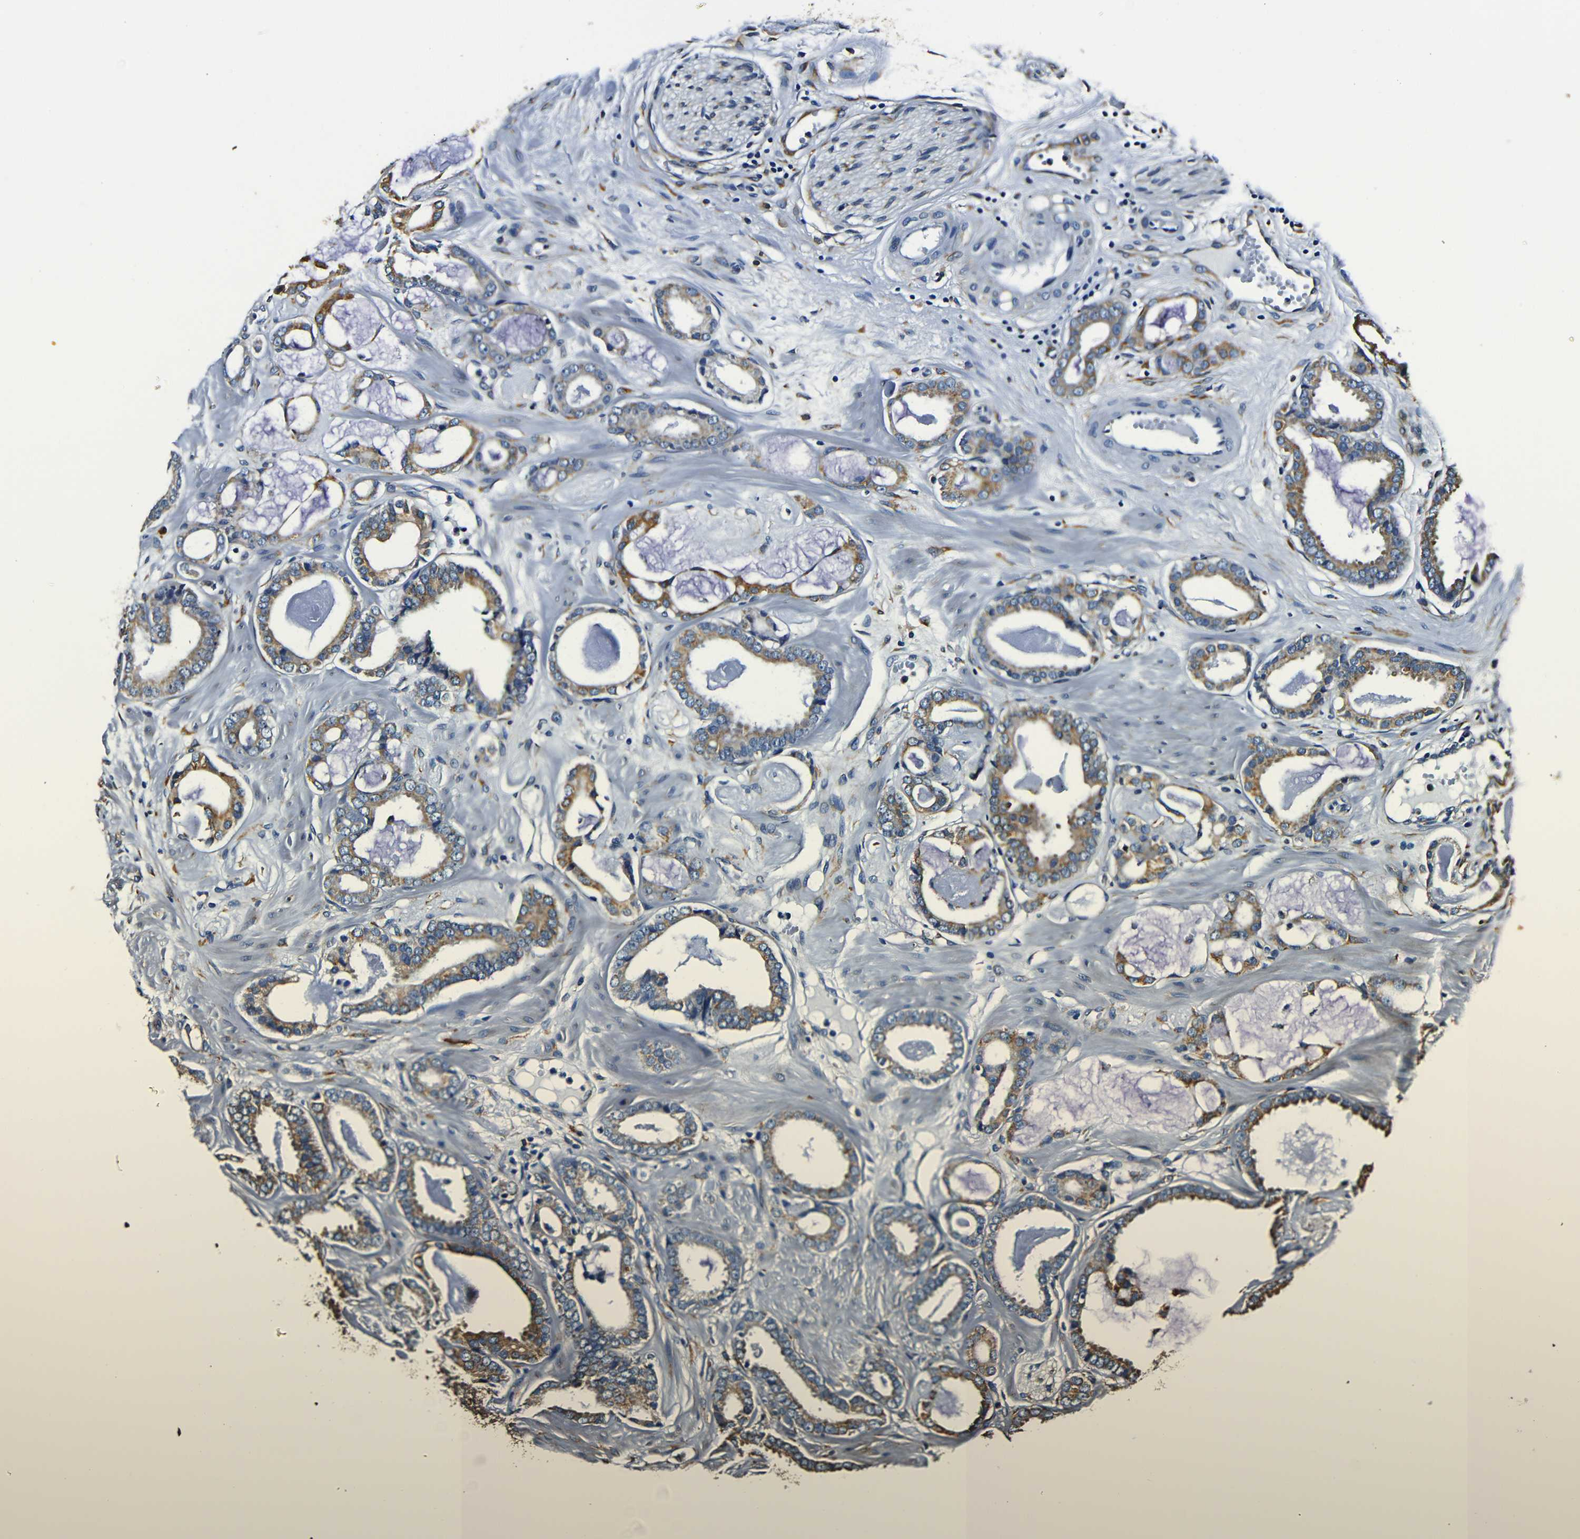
{"staining": {"intensity": "moderate", "quantity": ">75%", "location": "cytoplasmic/membranous"}, "tissue": "prostate cancer", "cell_type": "Tumor cells", "image_type": "cancer", "snomed": [{"axis": "morphology", "description": "Adenocarcinoma, Low grade"}, {"axis": "topography", "description": "Prostate"}], "caption": "This micrograph demonstrates immunohistochemistry staining of human adenocarcinoma (low-grade) (prostate), with medium moderate cytoplasmic/membranous positivity in about >75% of tumor cells.", "gene": "RRBP1", "patient": {"sex": "male", "age": 53}}